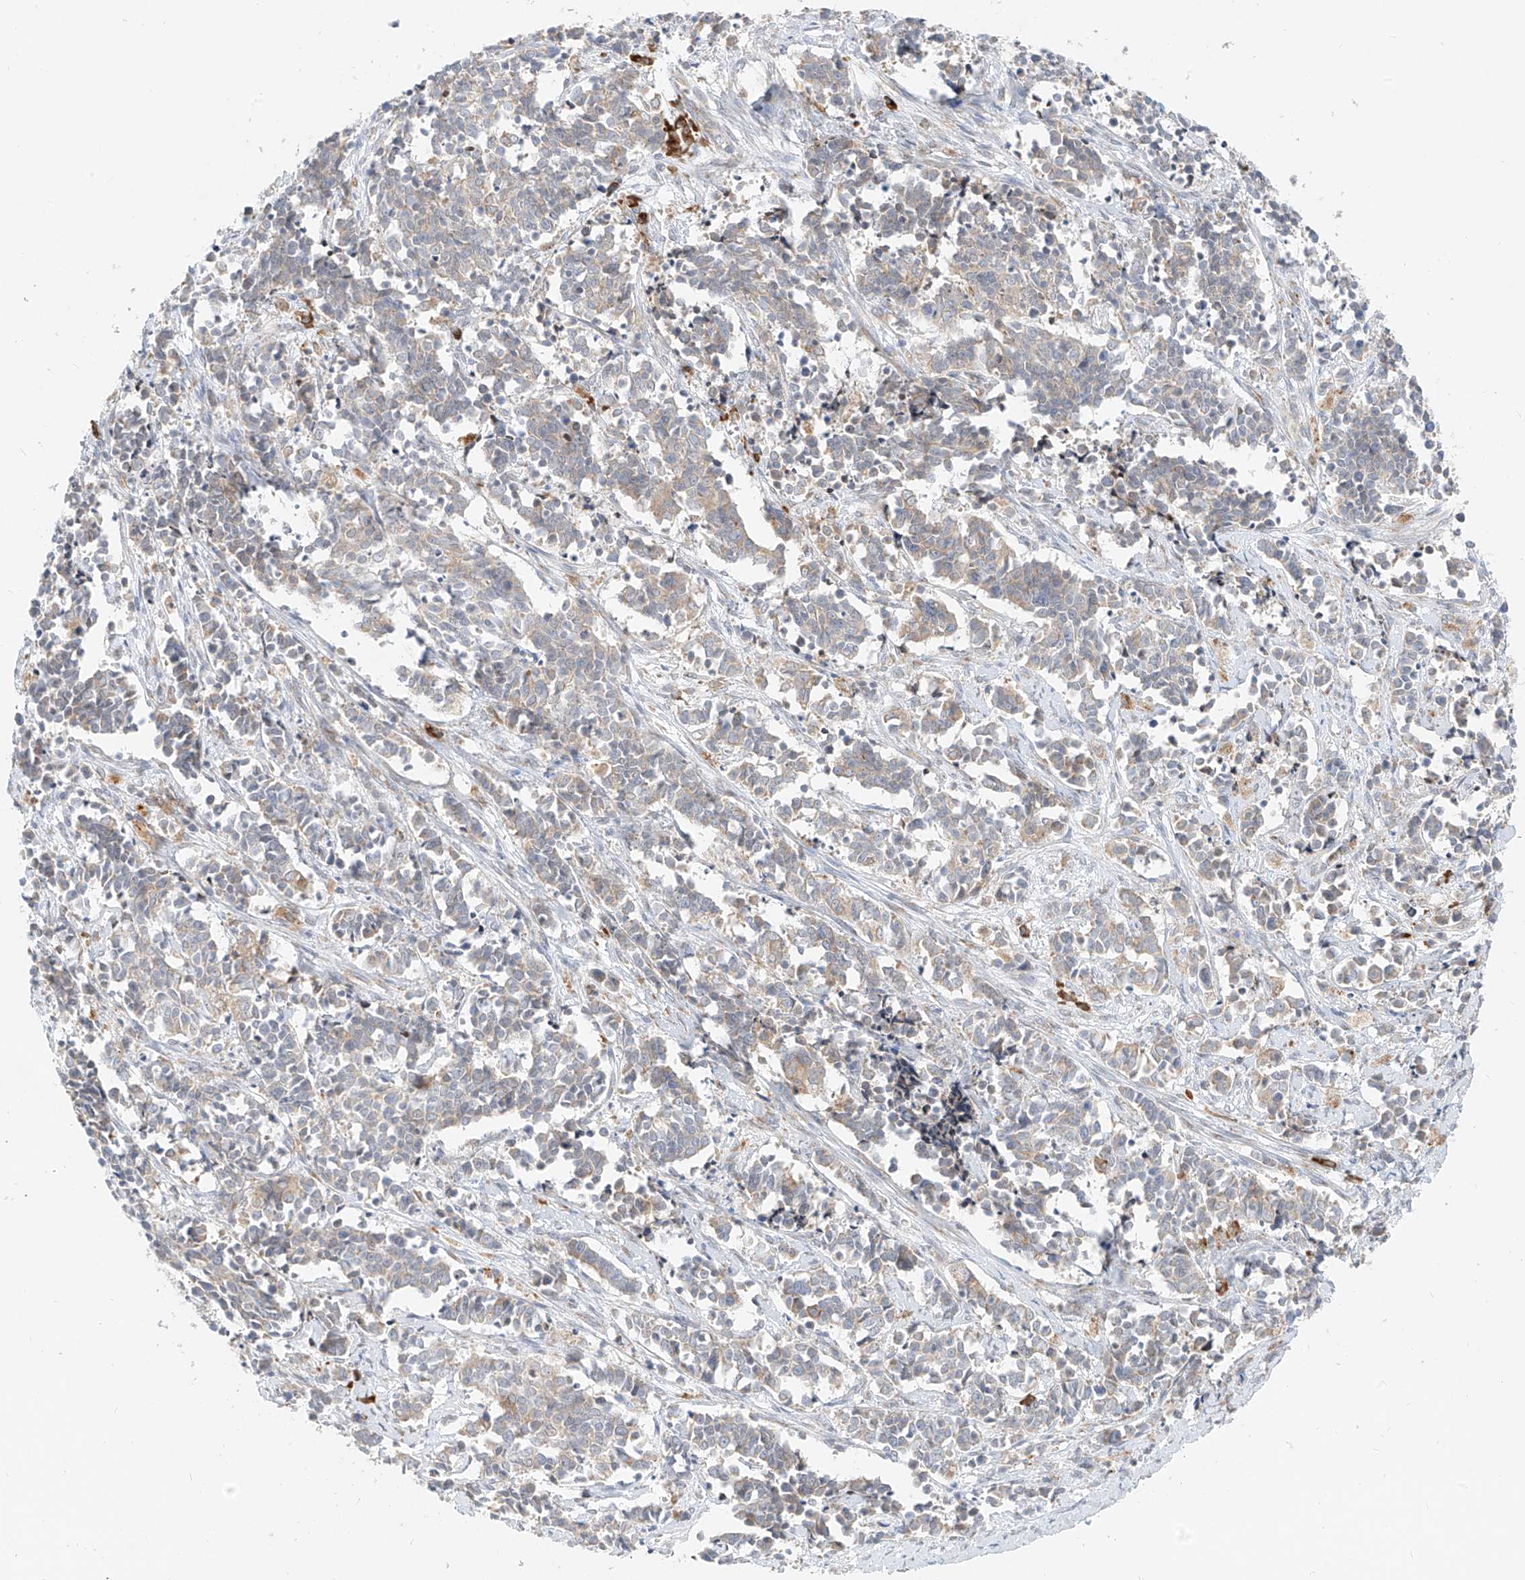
{"staining": {"intensity": "weak", "quantity": "25%-75%", "location": "cytoplasmic/membranous"}, "tissue": "cervical cancer", "cell_type": "Tumor cells", "image_type": "cancer", "snomed": [{"axis": "morphology", "description": "Normal tissue, NOS"}, {"axis": "morphology", "description": "Squamous cell carcinoma, NOS"}, {"axis": "topography", "description": "Cervix"}], "caption": "This image exhibits IHC staining of human squamous cell carcinoma (cervical), with low weak cytoplasmic/membranous positivity in approximately 25%-75% of tumor cells.", "gene": "STT3A", "patient": {"sex": "female", "age": 35}}